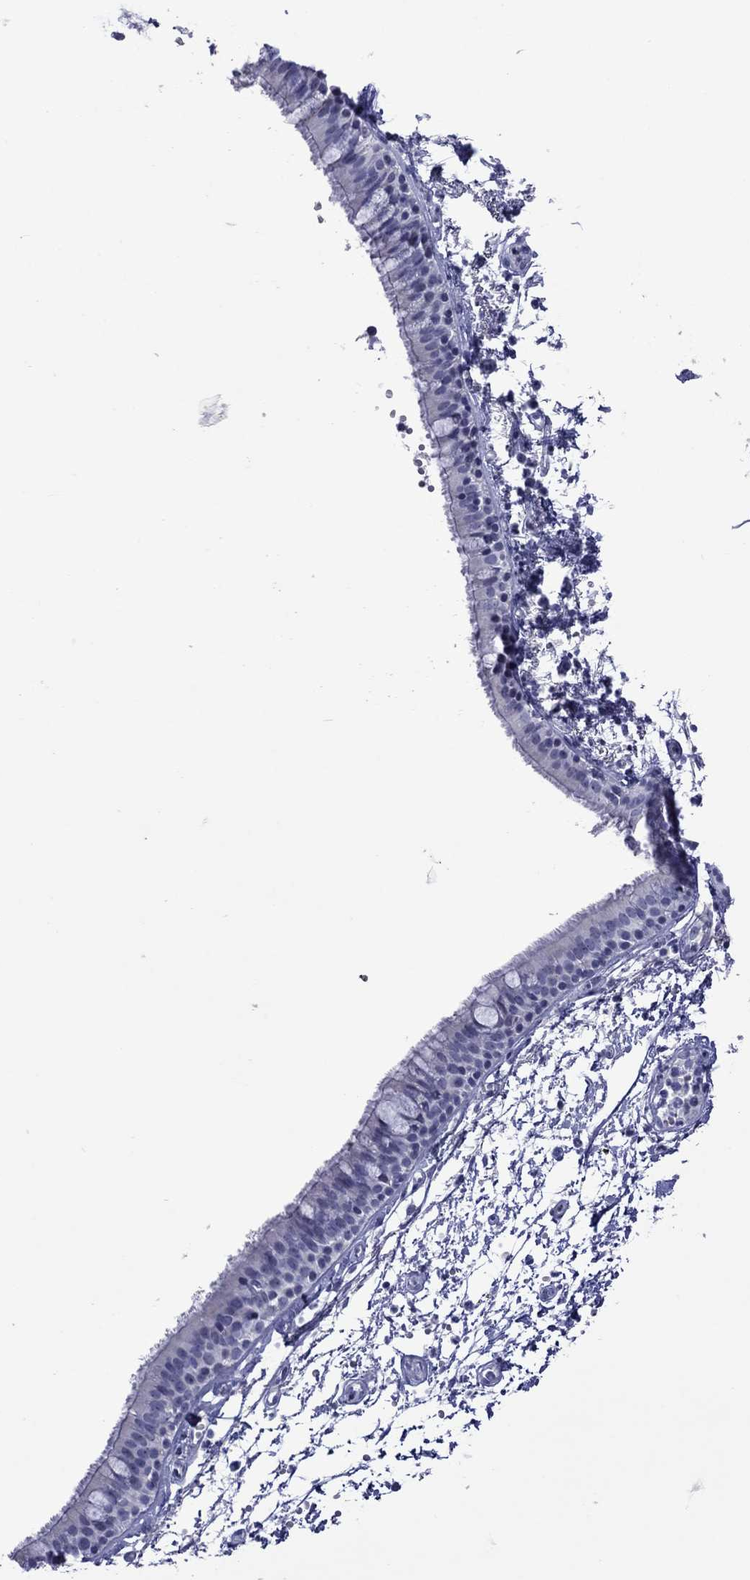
{"staining": {"intensity": "negative", "quantity": "none", "location": "none"}, "tissue": "bronchus", "cell_type": "Respiratory epithelial cells", "image_type": "normal", "snomed": [{"axis": "morphology", "description": "Normal tissue, NOS"}, {"axis": "topography", "description": "Cartilage tissue"}, {"axis": "topography", "description": "Bronchus"}], "caption": "Respiratory epithelial cells show no significant protein staining in normal bronchus. (DAB IHC visualized using brightfield microscopy, high magnification).", "gene": "PIWIL1", "patient": {"sex": "male", "age": 66}}